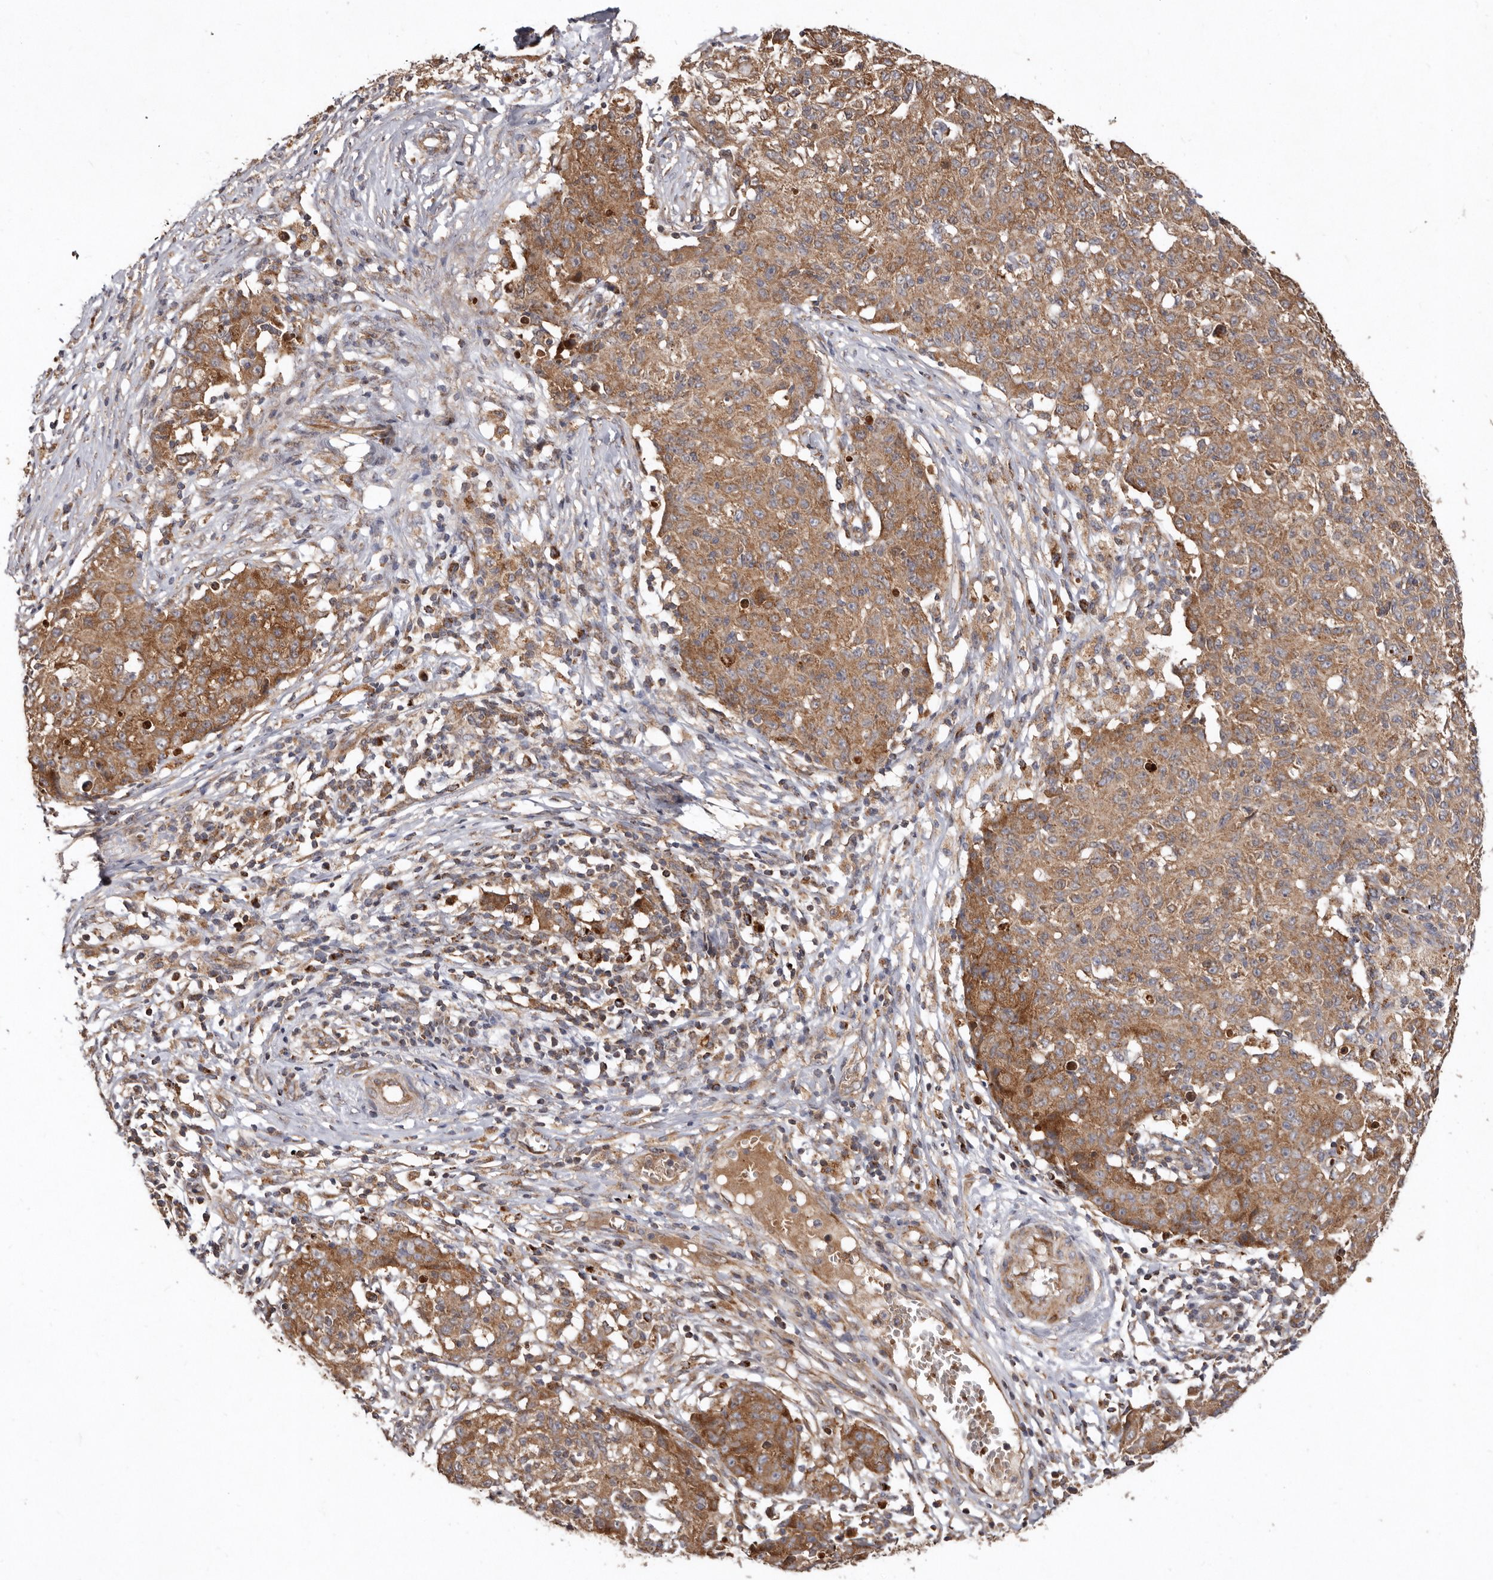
{"staining": {"intensity": "moderate", "quantity": ">75%", "location": "cytoplasmic/membranous"}, "tissue": "ovarian cancer", "cell_type": "Tumor cells", "image_type": "cancer", "snomed": [{"axis": "morphology", "description": "Carcinoma, endometroid"}, {"axis": "topography", "description": "Ovary"}], "caption": "Immunohistochemistry (IHC) (DAB (3,3'-diaminobenzidine)) staining of human endometroid carcinoma (ovarian) exhibits moderate cytoplasmic/membranous protein staining in approximately >75% of tumor cells. (IHC, brightfield microscopy, high magnification).", "gene": "GOT1L1", "patient": {"sex": "female", "age": 42}}